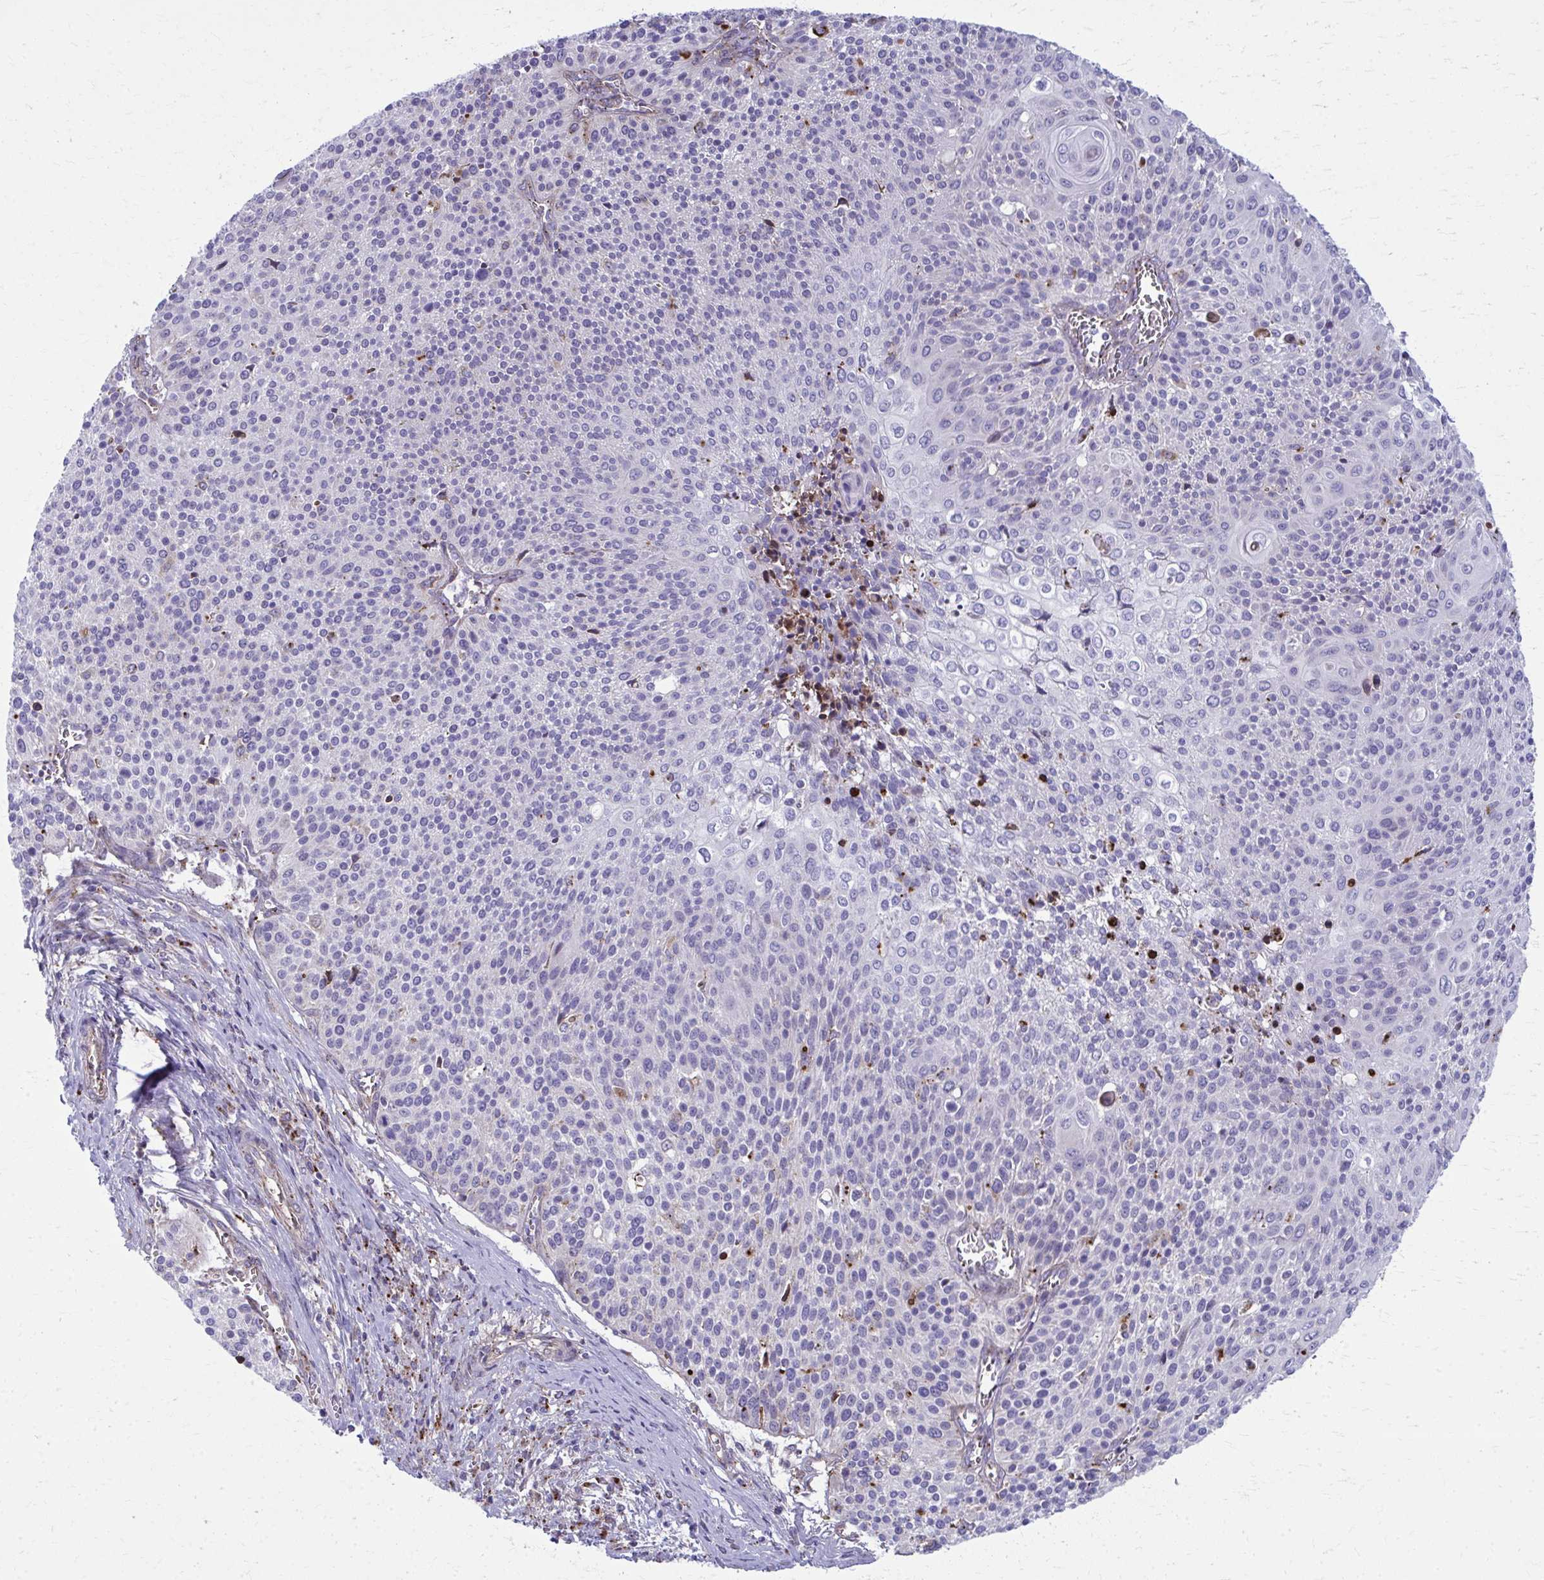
{"staining": {"intensity": "strong", "quantity": "<25%", "location": "cytoplasmic/membranous"}, "tissue": "cervical cancer", "cell_type": "Tumor cells", "image_type": "cancer", "snomed": [{"axis": "morphology", "description": "Squamous cell carcinoma, NOS"}, {"axis": "topography", "description": "Cervix"}], "caption": "Immunohistochemistry (DAB (3,3'-diaminobenzidine)) staining of squamous cell carcinoma (cervical) exhibits strong cytoplasmic/membranous protein positivity in approximately <25% of tumor cells.", "gene": "LRRC4B", "patient": {"sex": "female", "age": 31}}